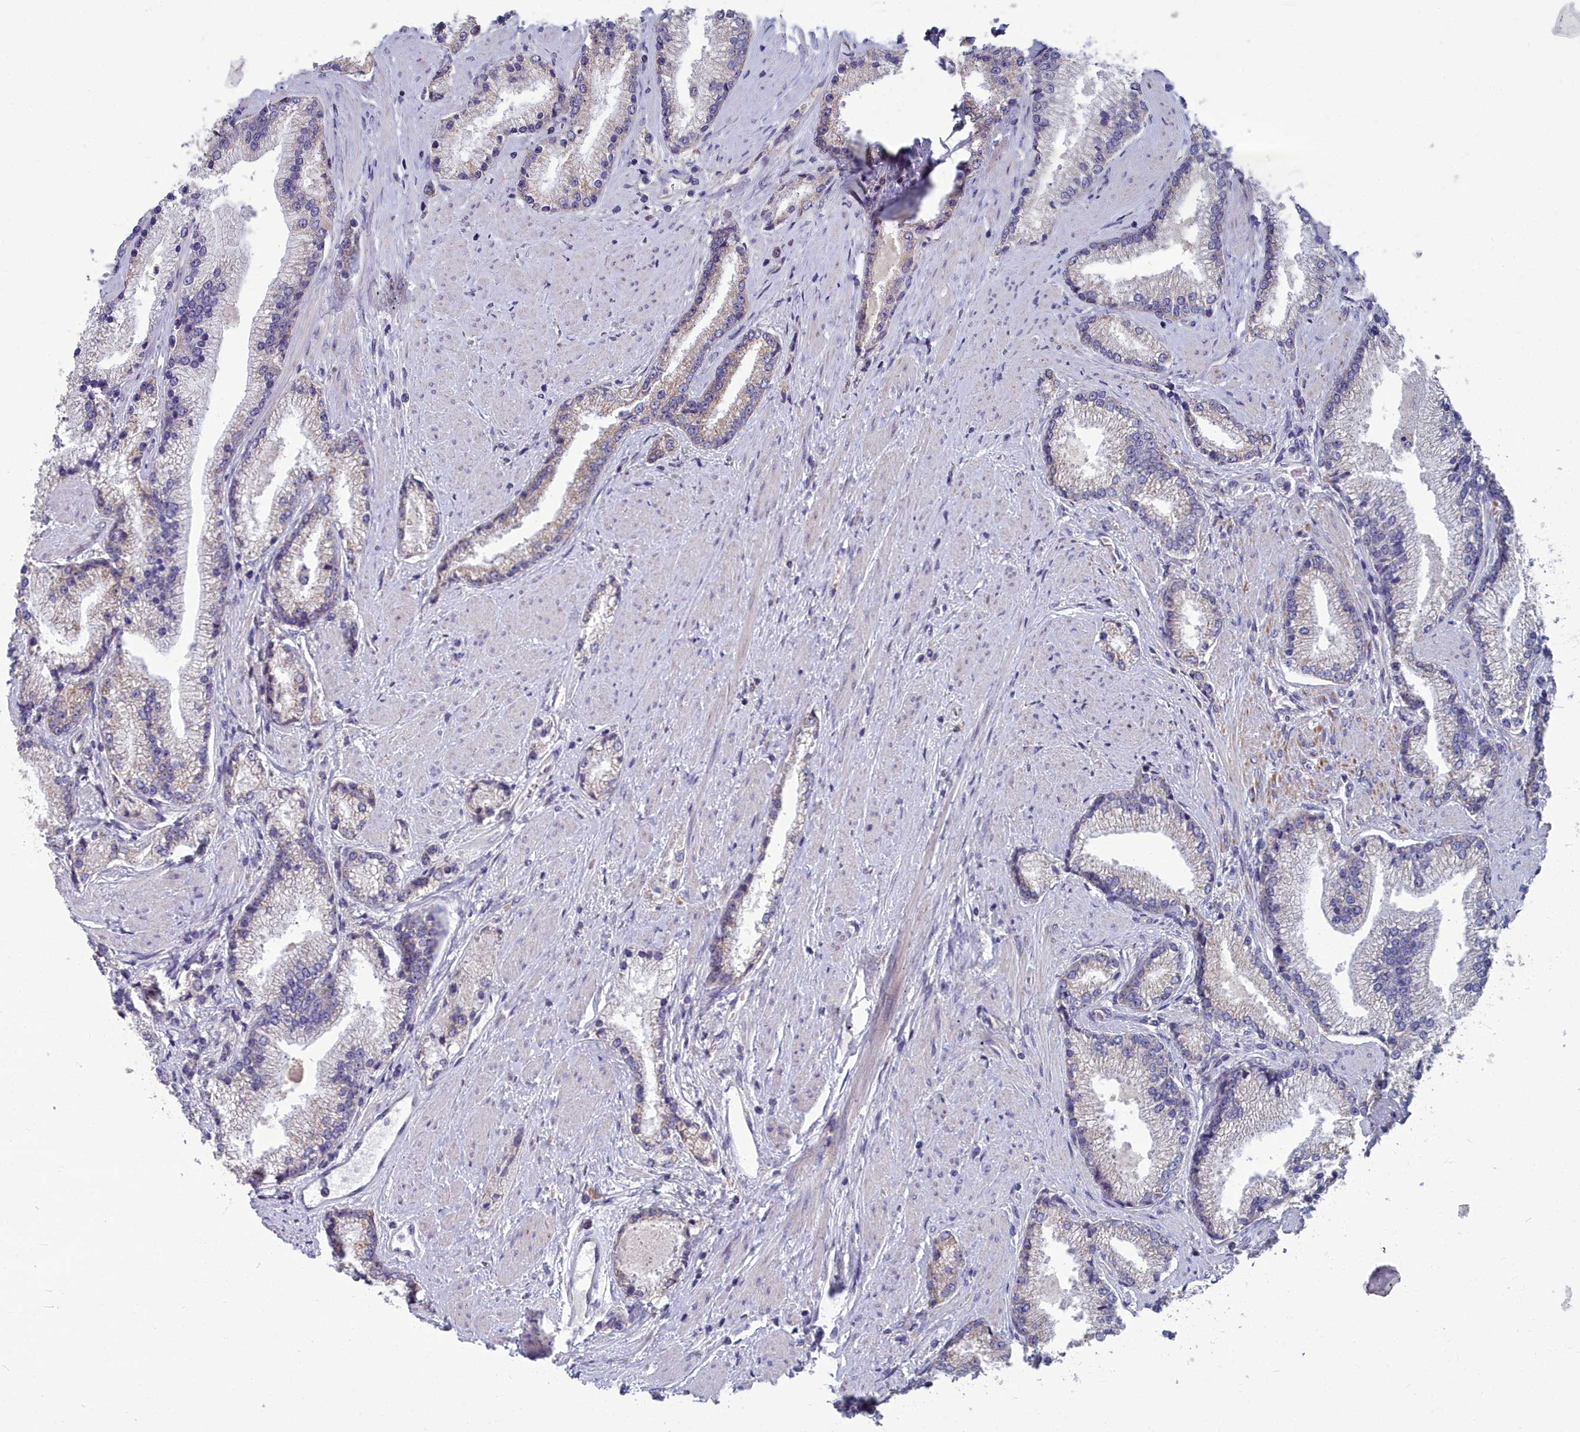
{"staining": {"intensity": "weak", "quantity": "25%-75%", "location": "cytoplasmic/membranous"}, "tissue": "prostate cancer", "cell_type": "Tumor cells", "image_type": "cancer", "snomed": [{"axis": "morphology", "description": "Adenocarcinoma, High grade"}, {"axis": "topography", "description": "Prostate"}], "caption": "A high-resolution photomicrograph shows IHC staining of prostate cancer (adenocarcinoma (high-grade)), which shows weak cytoplasmic/membranous expression in approximately 25%-75% of tumor cells.", "gene": "COX20", "patient": {"sex": "male", "age": 67}}